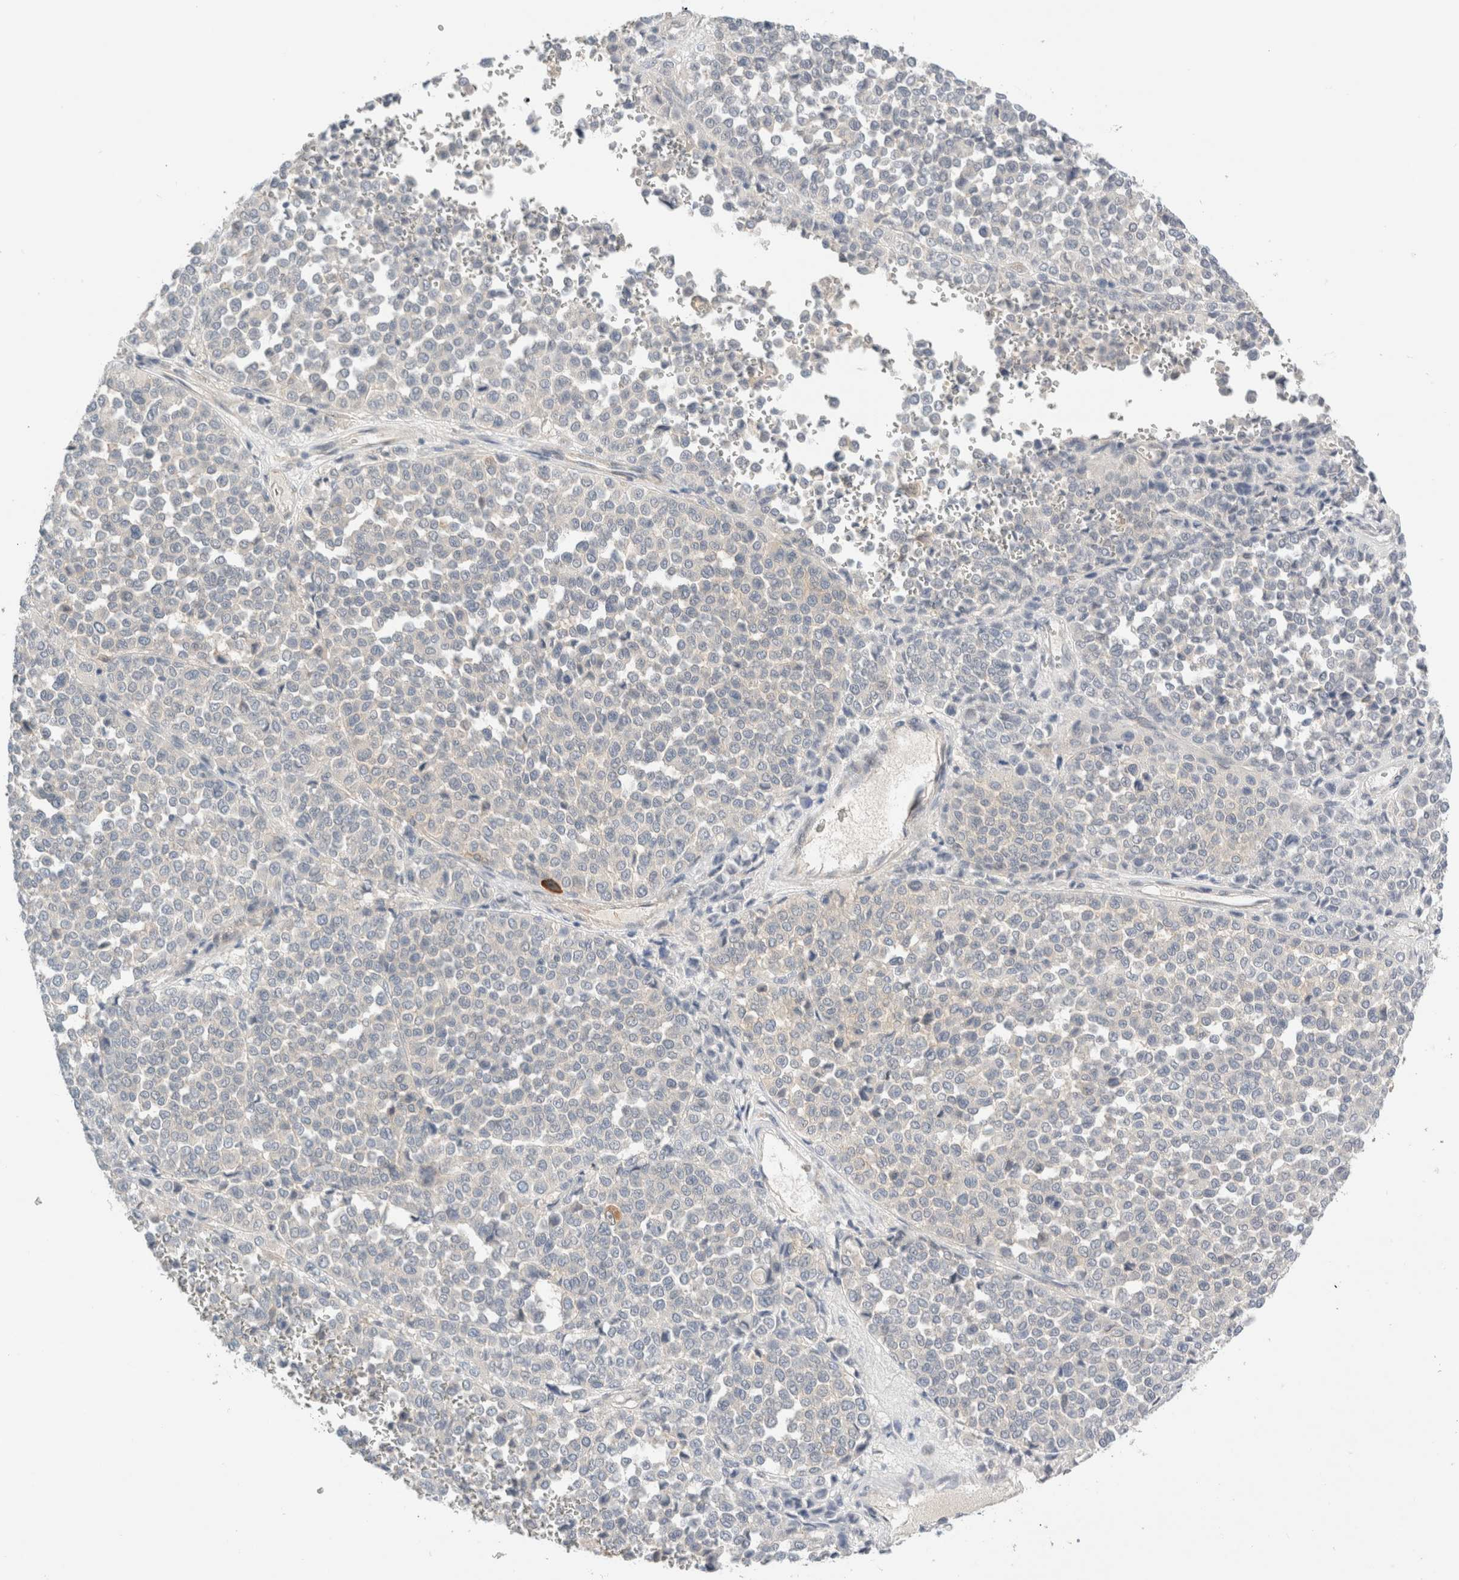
{"staining": {"intensity": "negative", "quantity": "none", "location": "none"}, "tissue": "melanoma", "cell_type": "Tumor cells", "image_type": "cancer", "snomed": [{"axis": "morphology", "description": "Malignant melanoma, Metastatic site"}, {"axis": "topography", "description": "Pancreas"}], "caption": "IHC image of human melanoma stained for a protein (brown), which demonstrates no positivity in tumor cells.", "gene": "SDR16C5", "patient": {"sex": "female", "age": 30}}